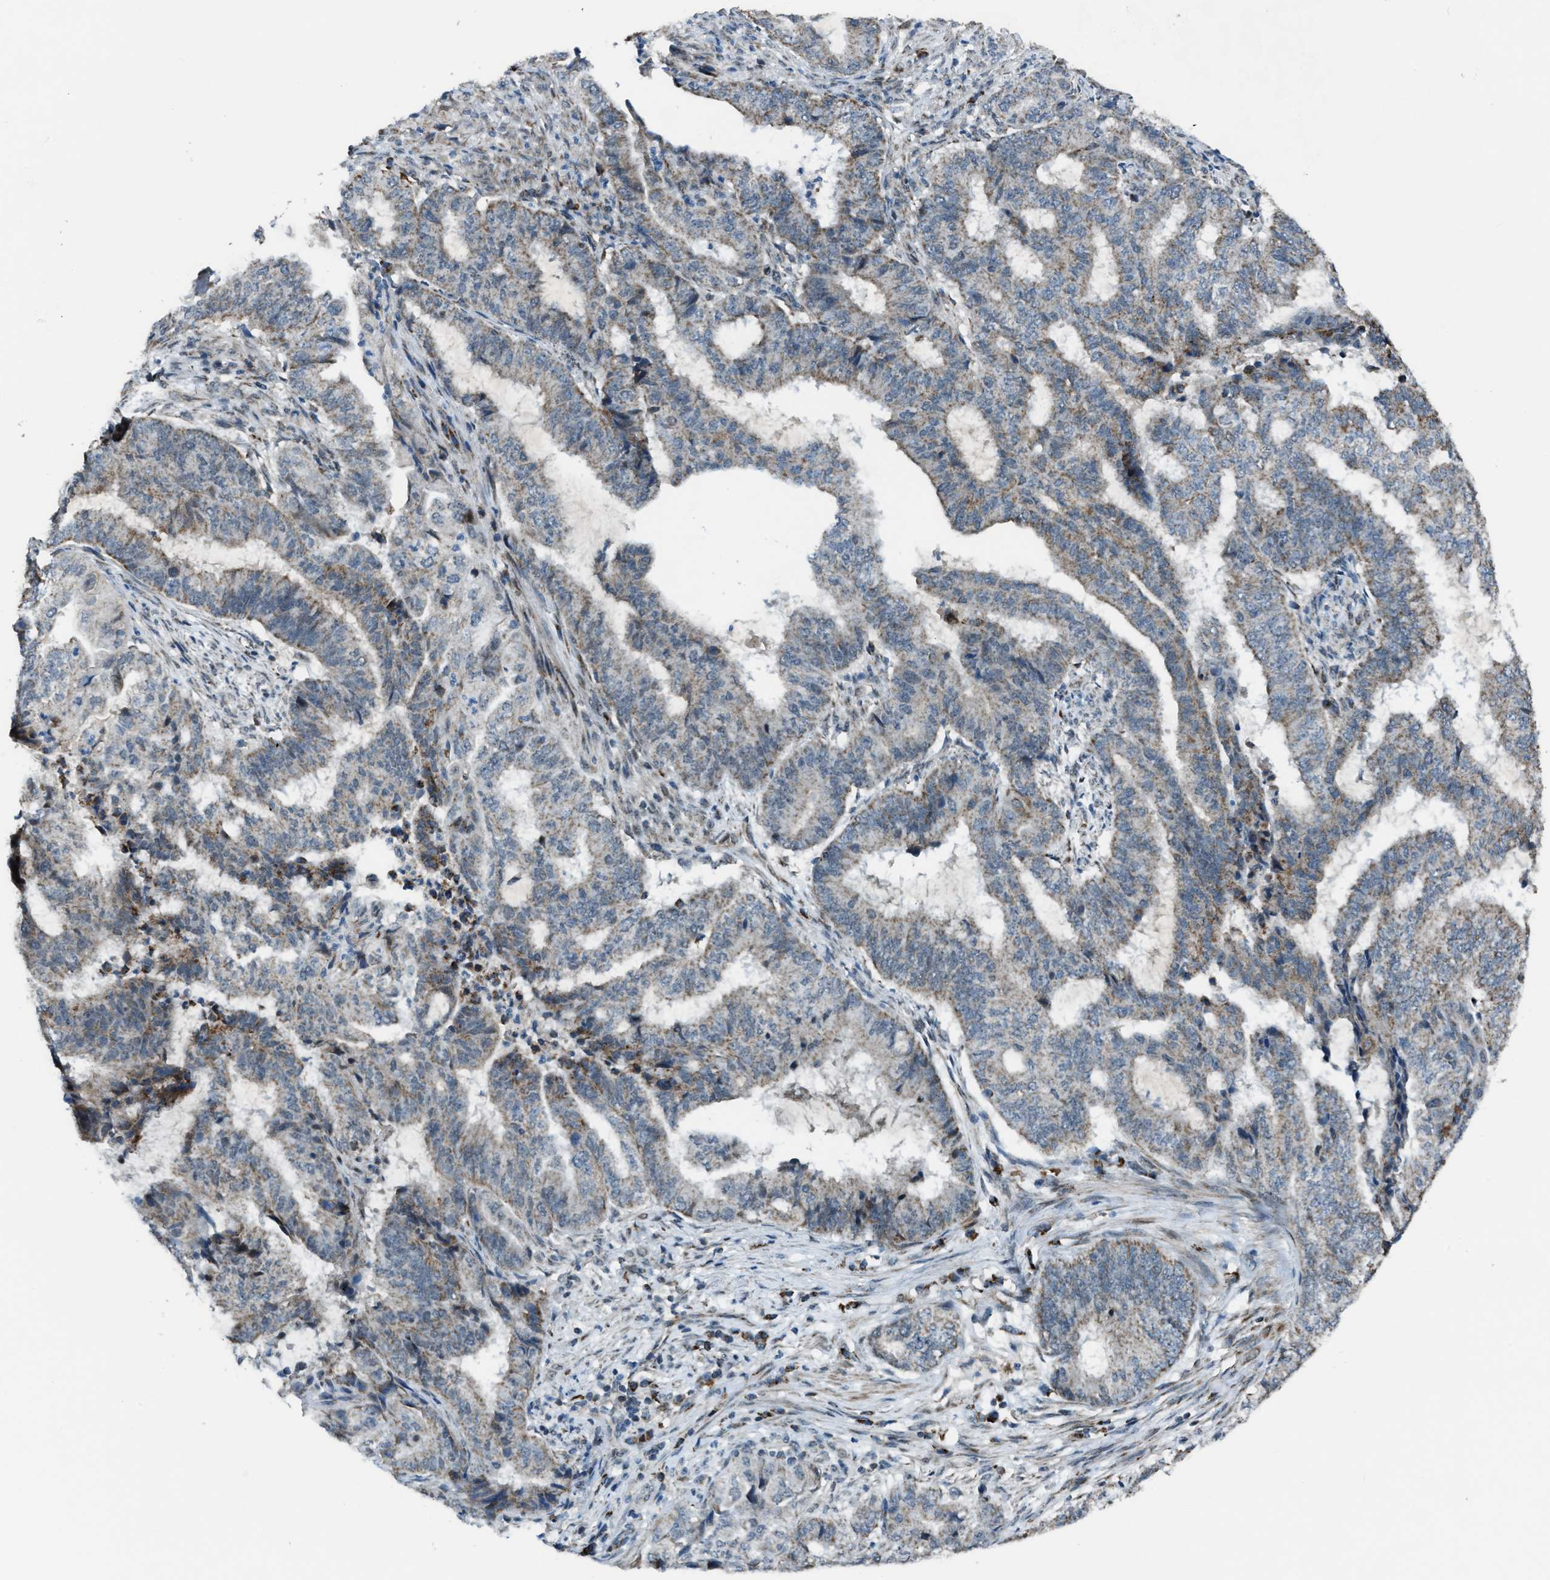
{"staining": {"intensity": "weak", "quantity": "25%-75%", "location": "cytoplasmic/membranous"}, "tissue": "endometrial cancer", "cell_type": "Tumor cells", "image_type": "cancer", "snomed": [{"axis": "morphology", "description": "Adenocarcinoma, NOS"}, {"axis": "topography", "description": "Endometrium"}], "caption": "Endometrial adenocarcinoma tissue shows weak cytoplasmic/membranous expression in about 25%-75% of tumor cells, visualized by immunohistochemistry. (brown staining indicates protein expression, while blue staining denotes nuclei).", "gene": "CHN2", "patient": {"sex": "female", "age": 51}}